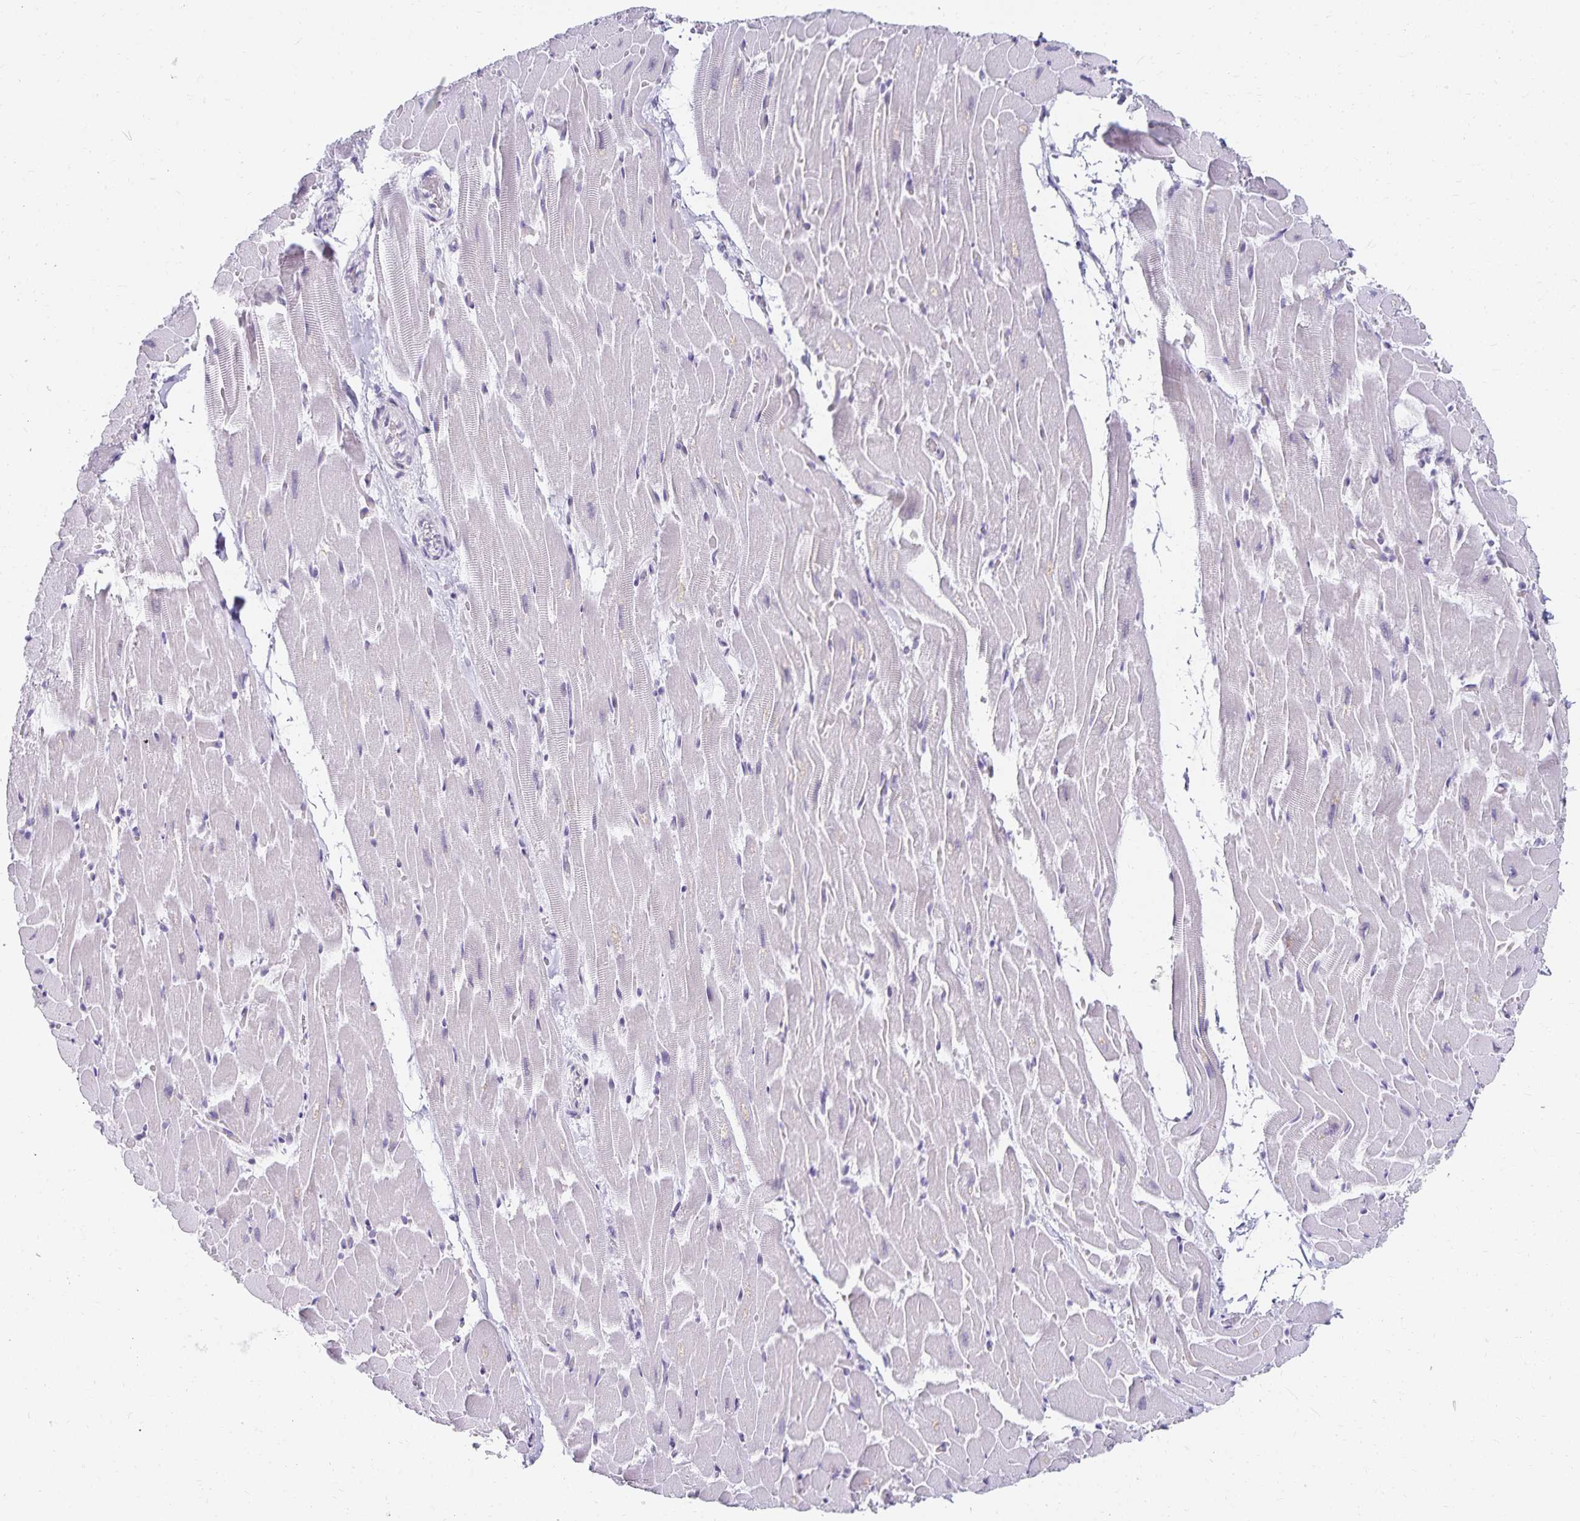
{"staining": {"intensity": "negative", "quantity": "none", "location": "none"}, "tissue": "heart muscle", "cell_type": "Cardiomyocytes", "image_type": "normal", "snomed": [{"axis": "morphology", "description": "Normal tissue, NOS"}, {"axis": "topography", "description": "Heart"}], "caption": "A high-resolution photomicrograph shows IHC staining of benign heart muscle, which displays no significant expression in cardiomyocytes.", "gene": "C20orf85", "patient": {"sex": "male", "age": 37}}